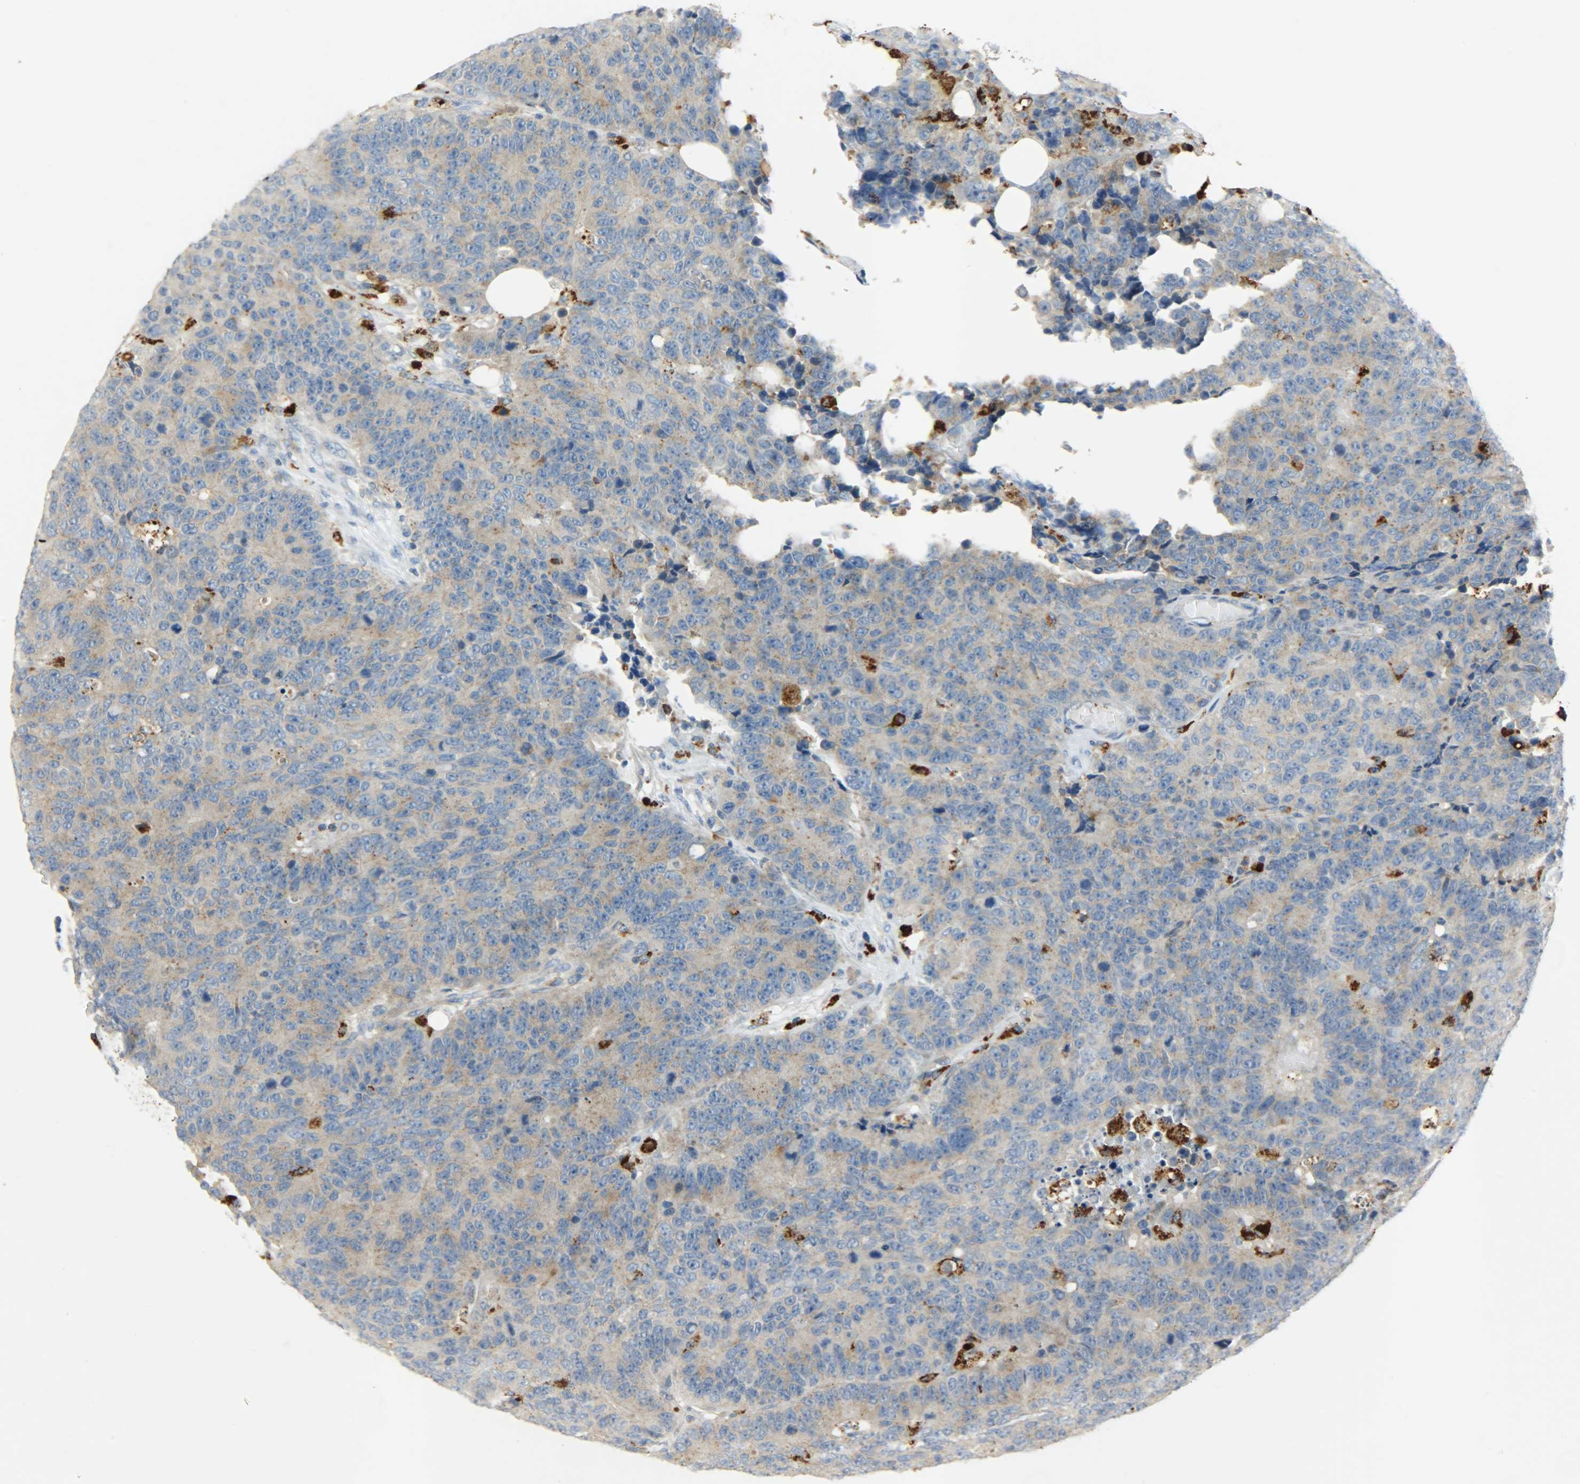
{"staining": {"intensity": "weak", "quantity": ">75%", "location": "cytoplasmic/membranous"}, "tissue": "colorectal cancer", "cell_type": "Tumor cells", "image_type": "cancer", "snomed": [{"axis": "morphology", "description": "Adenocarcinoma, NOS"}, {"axis": "topography", "description": "Colon"}], "caption": "Approximately >75% of tumor cells in human colorectal cancer show weak cytoplasmic/membranous protein positivity as visualized by brown immunohistochemical staining.", "gene": "ASAH1", "patient": {"sex": "female", "age": 86}}